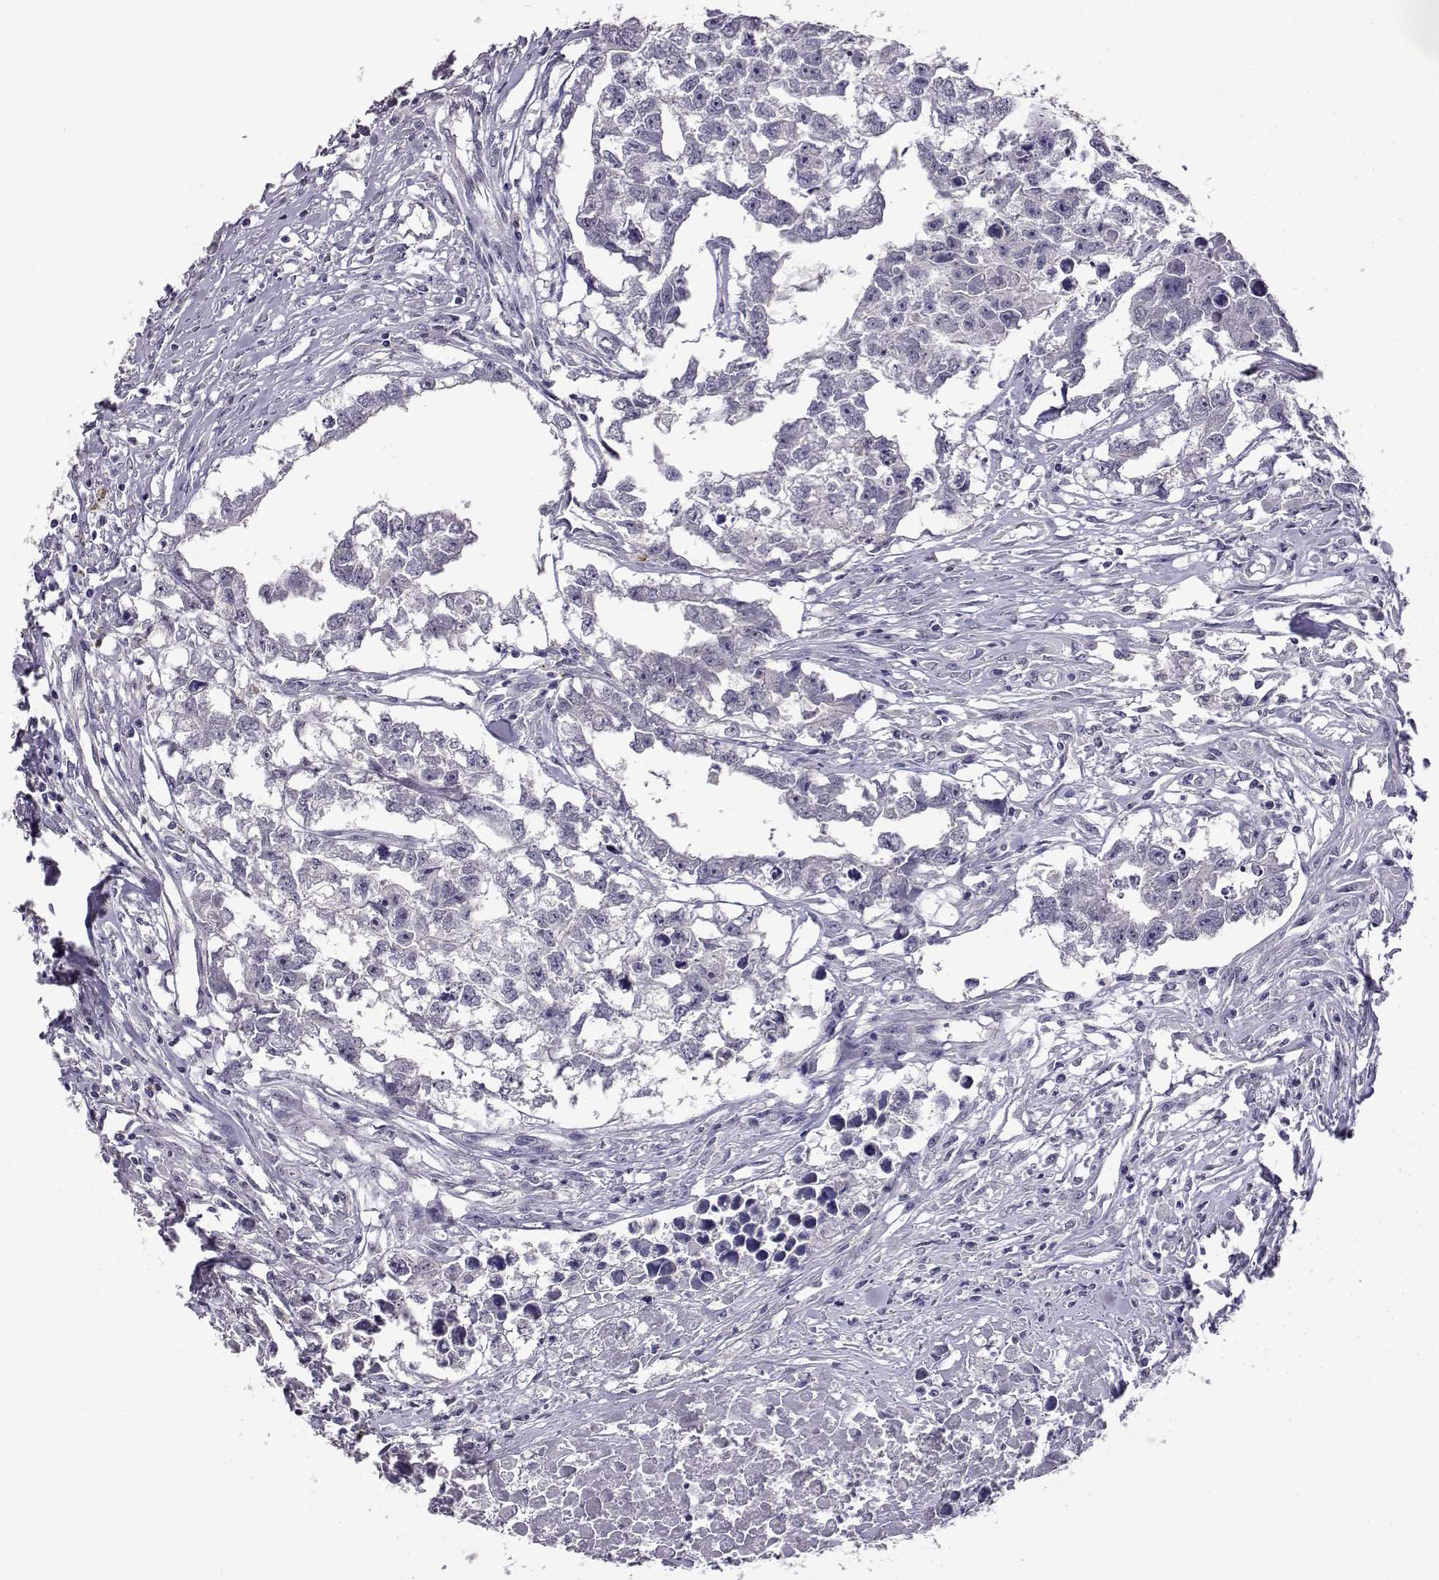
{"staining": {"intensity": "negative", "quantity": "none", "location": "none"}, "tissue": "testis cancer", "cell_type": "Tumor cells", "image_type": "cancer", "snomed": [{"axis": "morphology", "description": "Carcinoma, Embryonal, NOS"}, {"axis": "morphology", "description": "Teratoma, malignant, NOS"}, {"axis": "topography", "description": "Testis"}], "caption": "DAB immunohistochemical staining of human testis cancer (embryonal carcinoma) reveals no significant expression in tumor cells.", "gene": "AKR1B1", "patient": {"sex": "male", "age": 44}}